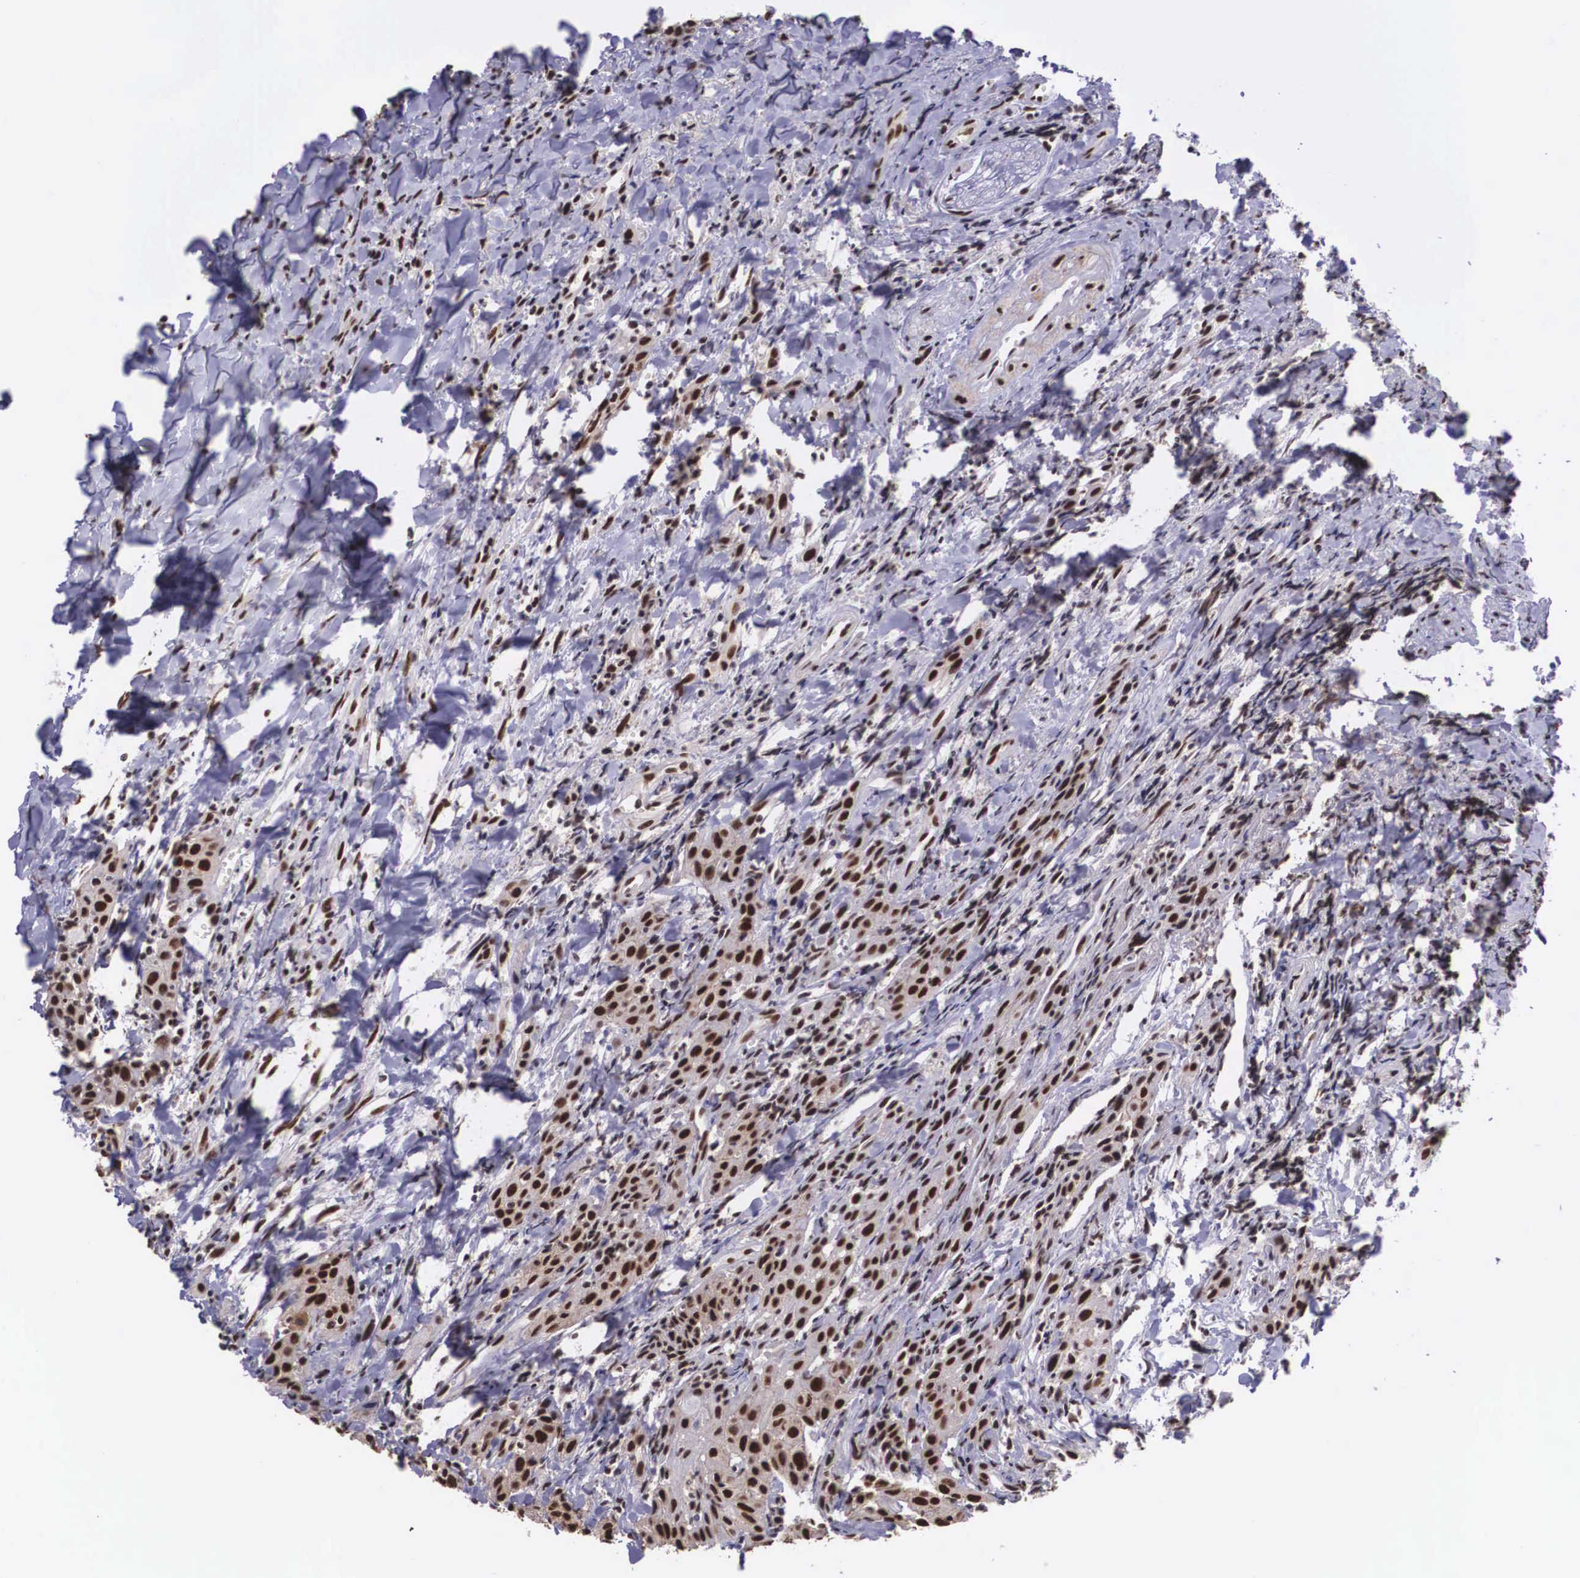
{"staining": {"intensity": "strong", "quantity": ">75%", "location": "nuclear"}, "tissue": "head and neck cancer", "cell_type": "Tumor cells", "image_type": "cancer", "snomed": [{"axis": "morphology", "description": "Squamous cell carcinoma, NOS"}, {"axis": "topography", "description": "Oral tissue"}, {"axis": "topography", "description": "Head-Neck"}], "caption": "Immunohistochemistry (IHC) of head and neck cancer displays high levels of strong nuclear expression in approximately >75% of tumor cells.", "gene": "POLR2F", "patient": {"sex": "female", "age": 82}}